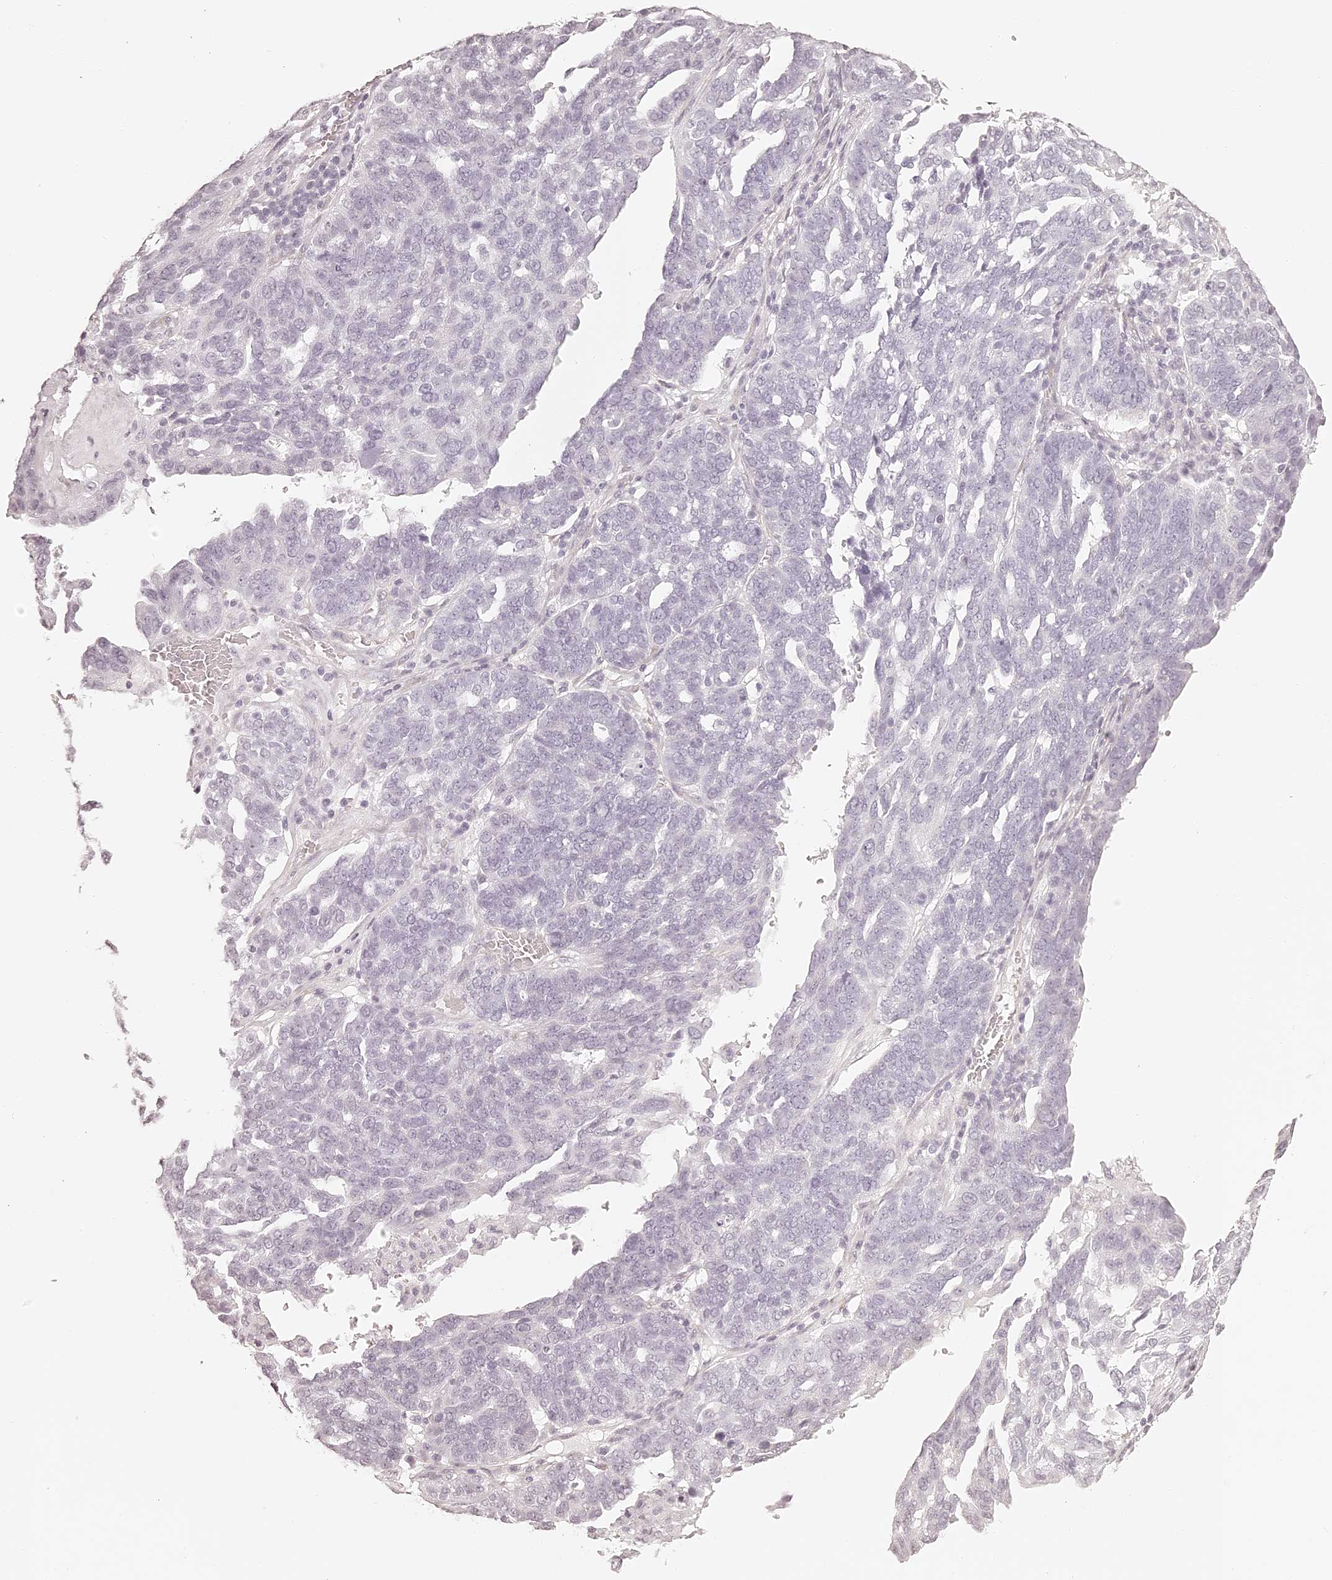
{"staining": {"intensity": "negative", "quantity": "none", "location": "none"}, "tissue": "ovarian cancer", "cell_type": "Tumor cells", "image_type": "cancer", "snomed": [{"axis": "morphology", "description": "Cystadenocarcinoma, serous, NOS"}, {"axis": "topography", "description": "Ovary"}], "caption": "This is an immunohistochemistry photomicrograph of human ovarian serous cystadenocarcinoma. There is no positivity in tumor cells.", "gene": "ELAPOR1", "patient": {"sex": "female", "age": 59}}